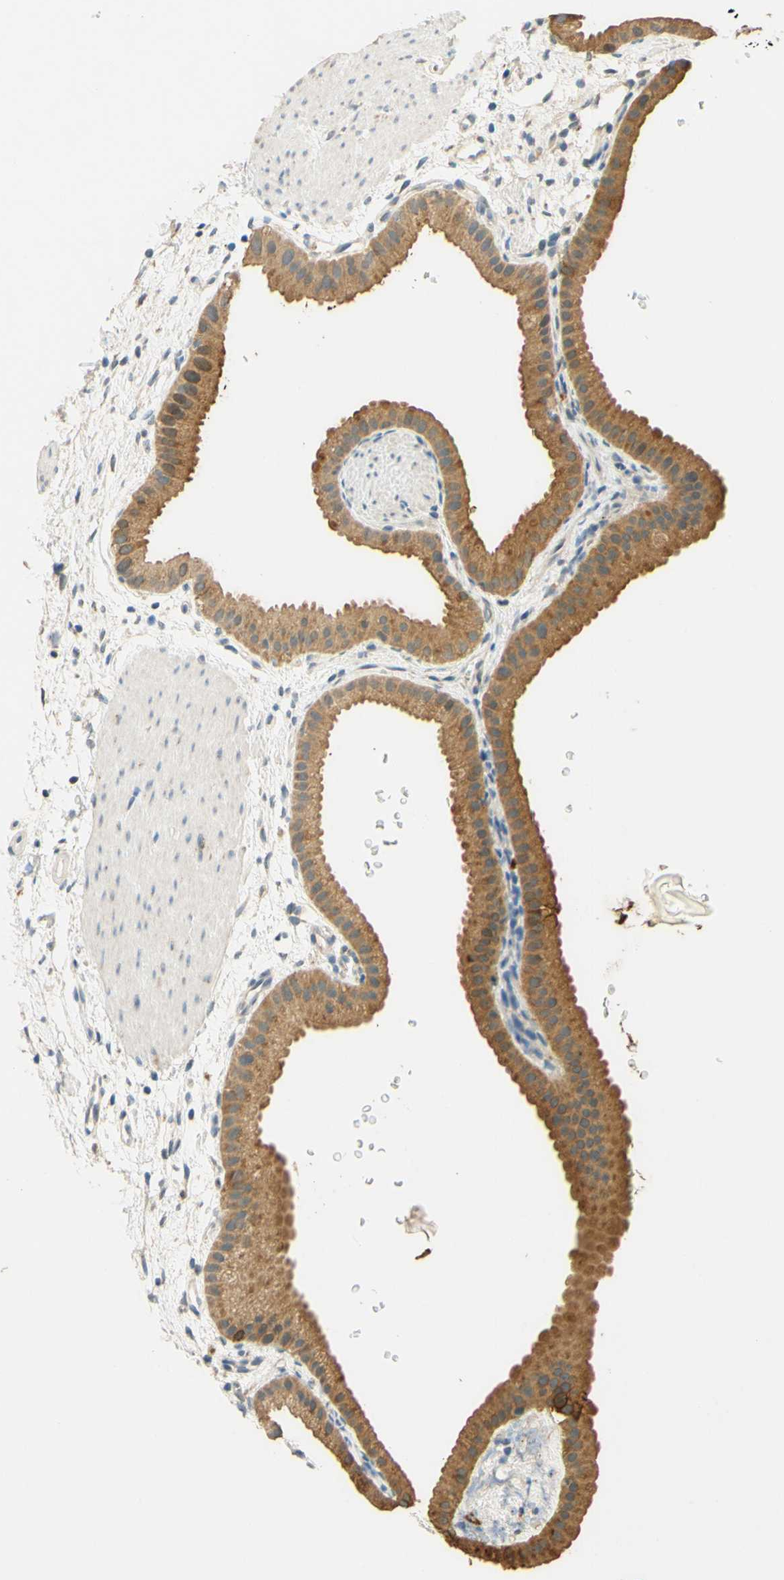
{"staining": {"intensity": "moderate", "quantity": ">75%", "location": "cytoplasmic/membranous"}, "tissue": "gallbladder", "cell_type": "Glandular cells", "image_type": "normal", "snomed": [{"axis": "morphology", "description": "Normal tissue, NOS"}, {"axis": "topography", "description": "Gallbladder"}], "caption": "Normal gallbladder was stained to show a protein in brown. There is medium levels of moderate cytoplasmic/membranous expression in approximately >75% of glandular cells.", "gene": "ENTREP2", "patient": {"sex": "female", "age": 64}}